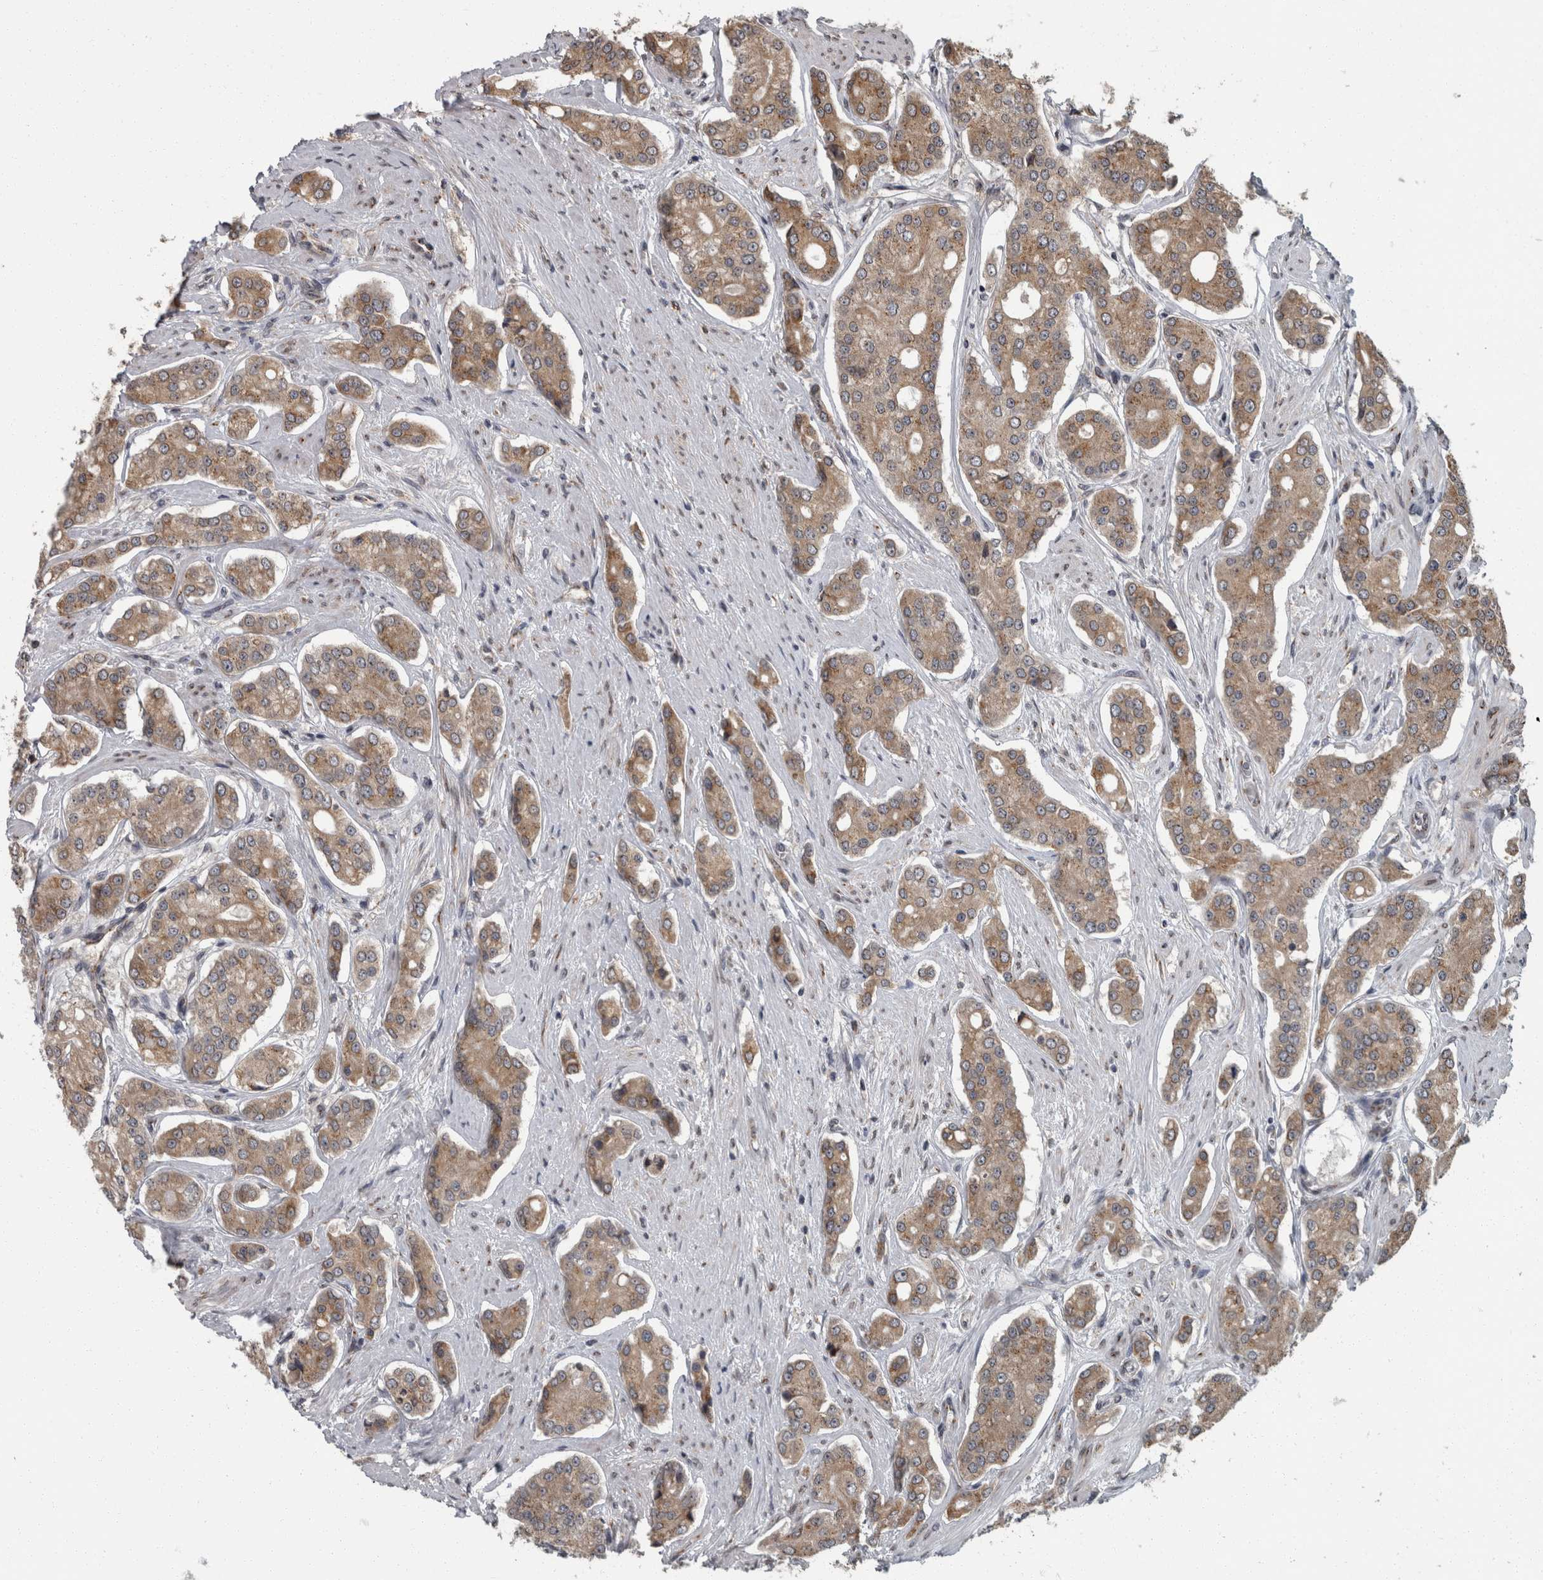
{"staining": {"intensity": "moderate", "quantity": "25%-75%", "location": "cytoplasmic/membranous"}, "tissue": "prostate cancer", "cell_type": "Tumor cells", "image_type": "cancer", "snomed": [{"axis": "morphology", "description": "Adenocarcinoma, High grade"}, {"axis": "topography", "description": "Prostate"}], "caption": "A brown stain highlights moderate cytoplasmic/membranous expression of a protein in prostate high-grade adenocarcinoma tumor cells. Using DAB (brown) and hematoxylin (blue) stains, captured at high magnification using brightfield microscopy.", "gene": "LMAN2L", "patient": {"sex": "male", "age": 71}}